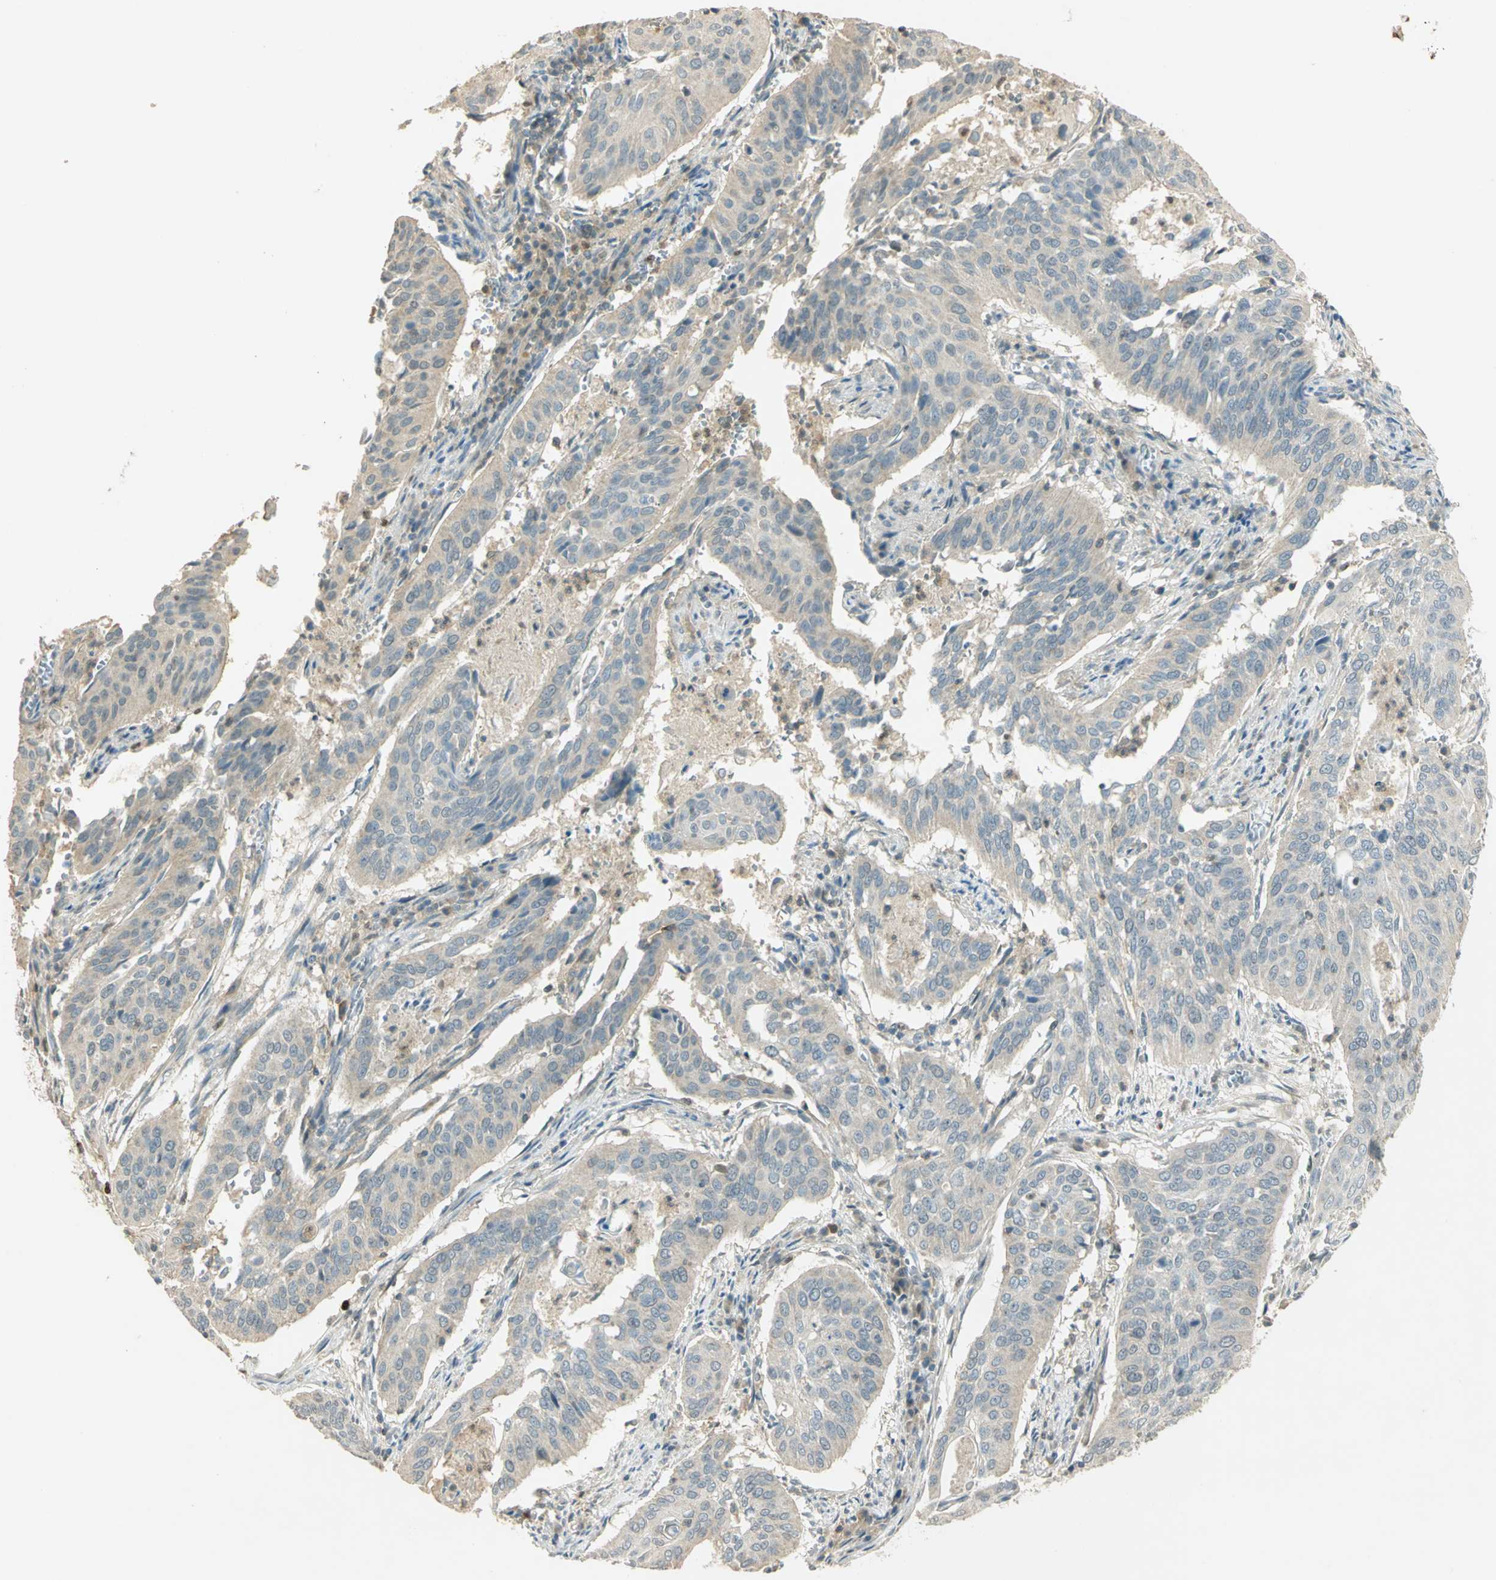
{"staining": {"intensity": "weak", "quantity": ">75%", "location": "cytoplasmic/membranous"}, "tissue": "cervical cancer", "cell_type": "Tumor cells", "image_type": "cancer", "snomed": [{"axis": "morphology", "description": "Squamous cell carcinoma, NOS"}, {"axis": "topography", "description": "Cervix"}], "caption": "There is low levels of weak cytoplasmic/membranous expression in tumor cells of cervical cancer (squamous cell carcinoma), as demonstrated by immunohistochemical staining (brown color).", "gene": "BIRC2", "patient": {"sex": "female", "age": 39}}